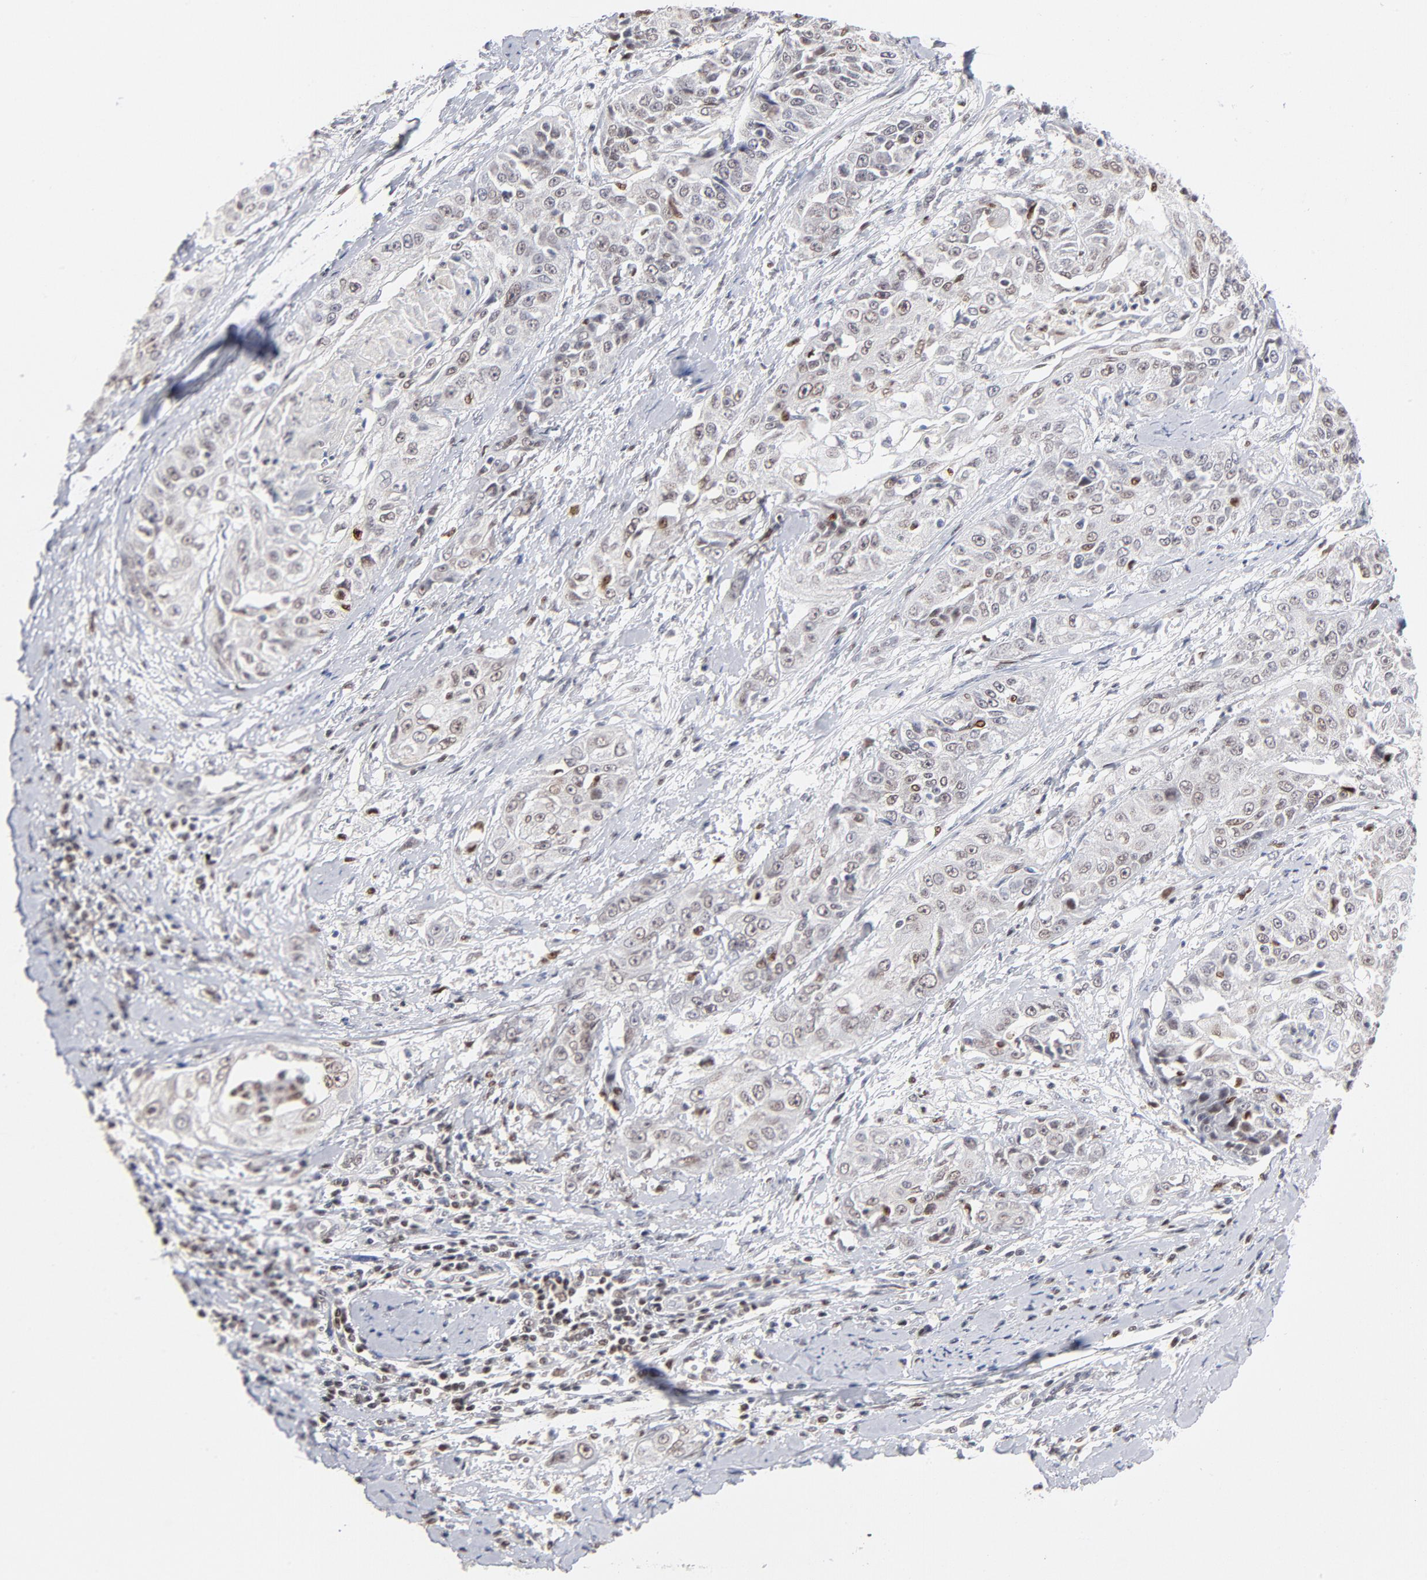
{"staining": {"intensity": "weak", "quantity": "25%-75%", "location": "nuclear"}, "tissue": "cervical cancer", "cell_type": "Tumor cells", "image_type": "cancer", "snomed": [{"axis": "morphology", "description": "Squamous cell carcinoma, NOS"}, {"axis": "topography", "description": "Cervix"}], "caption": "Human squamous cell carcinoma (cervical) stained for a protein (brown) demonstrates weak nuclear positive expression in approximately 25%-75% of tumor cells.", "gene": "MAX", "patient": {"sex": "female", "age": 64}}